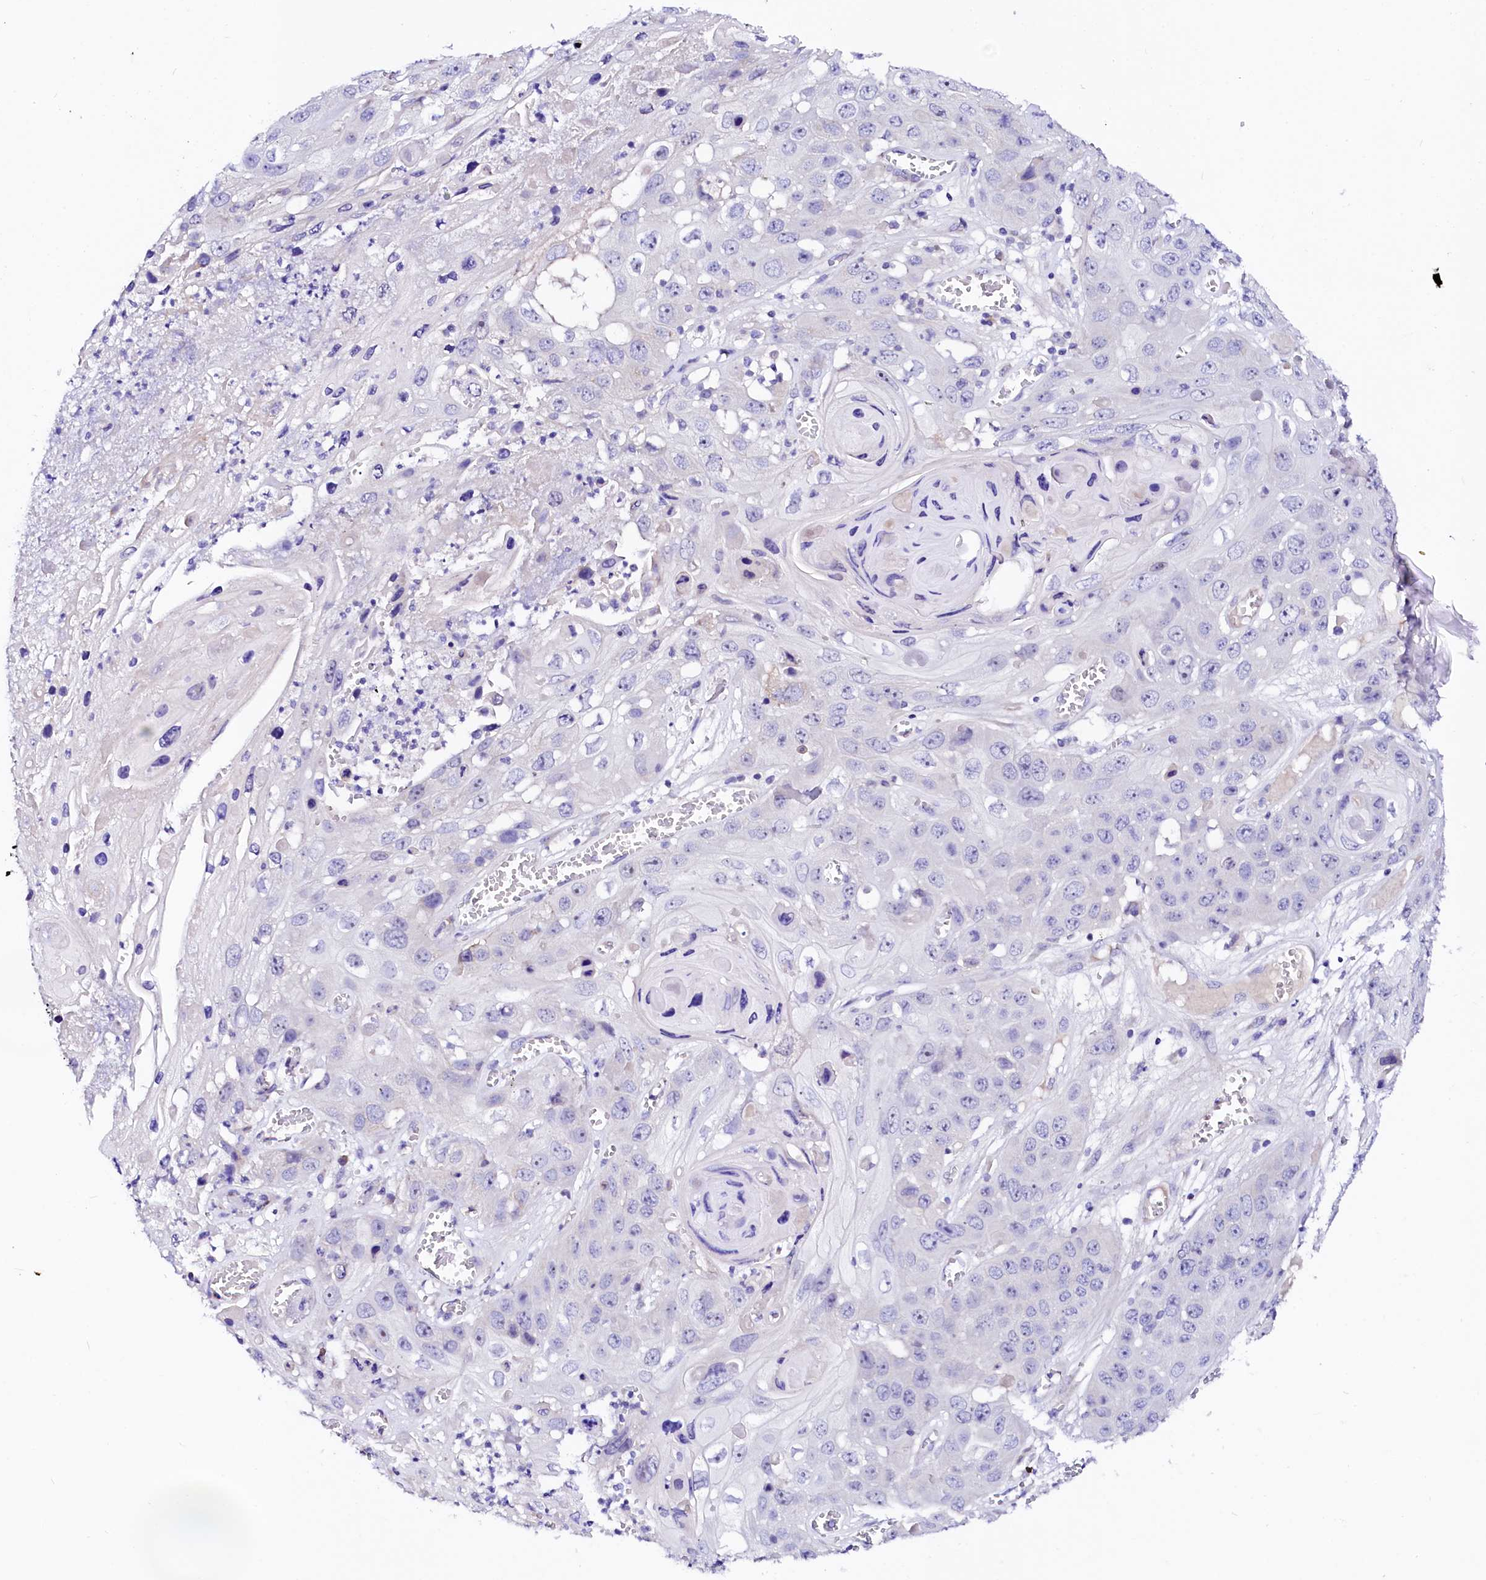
{"staining": {"intensity": "negative", "quantity": "none", "location": "none"}, "tissue": "skin cancer", "cell_type": "Tumor cells", "image_type": "cancer", "snomed": [{"axis": "morphology", "description": "Squamous cell carcinoma, NOS"}, {"axis": "topography", "description": "Skin"}], "caption": "Immunohistochemistry (IHC) photomicrograph of skin squamous cell carcinoma stained for a protein (brown), which demonstrates no staining in tumor cells.", "gene": "BTBD16", "patient": {"sex": "male", "age": 55}}